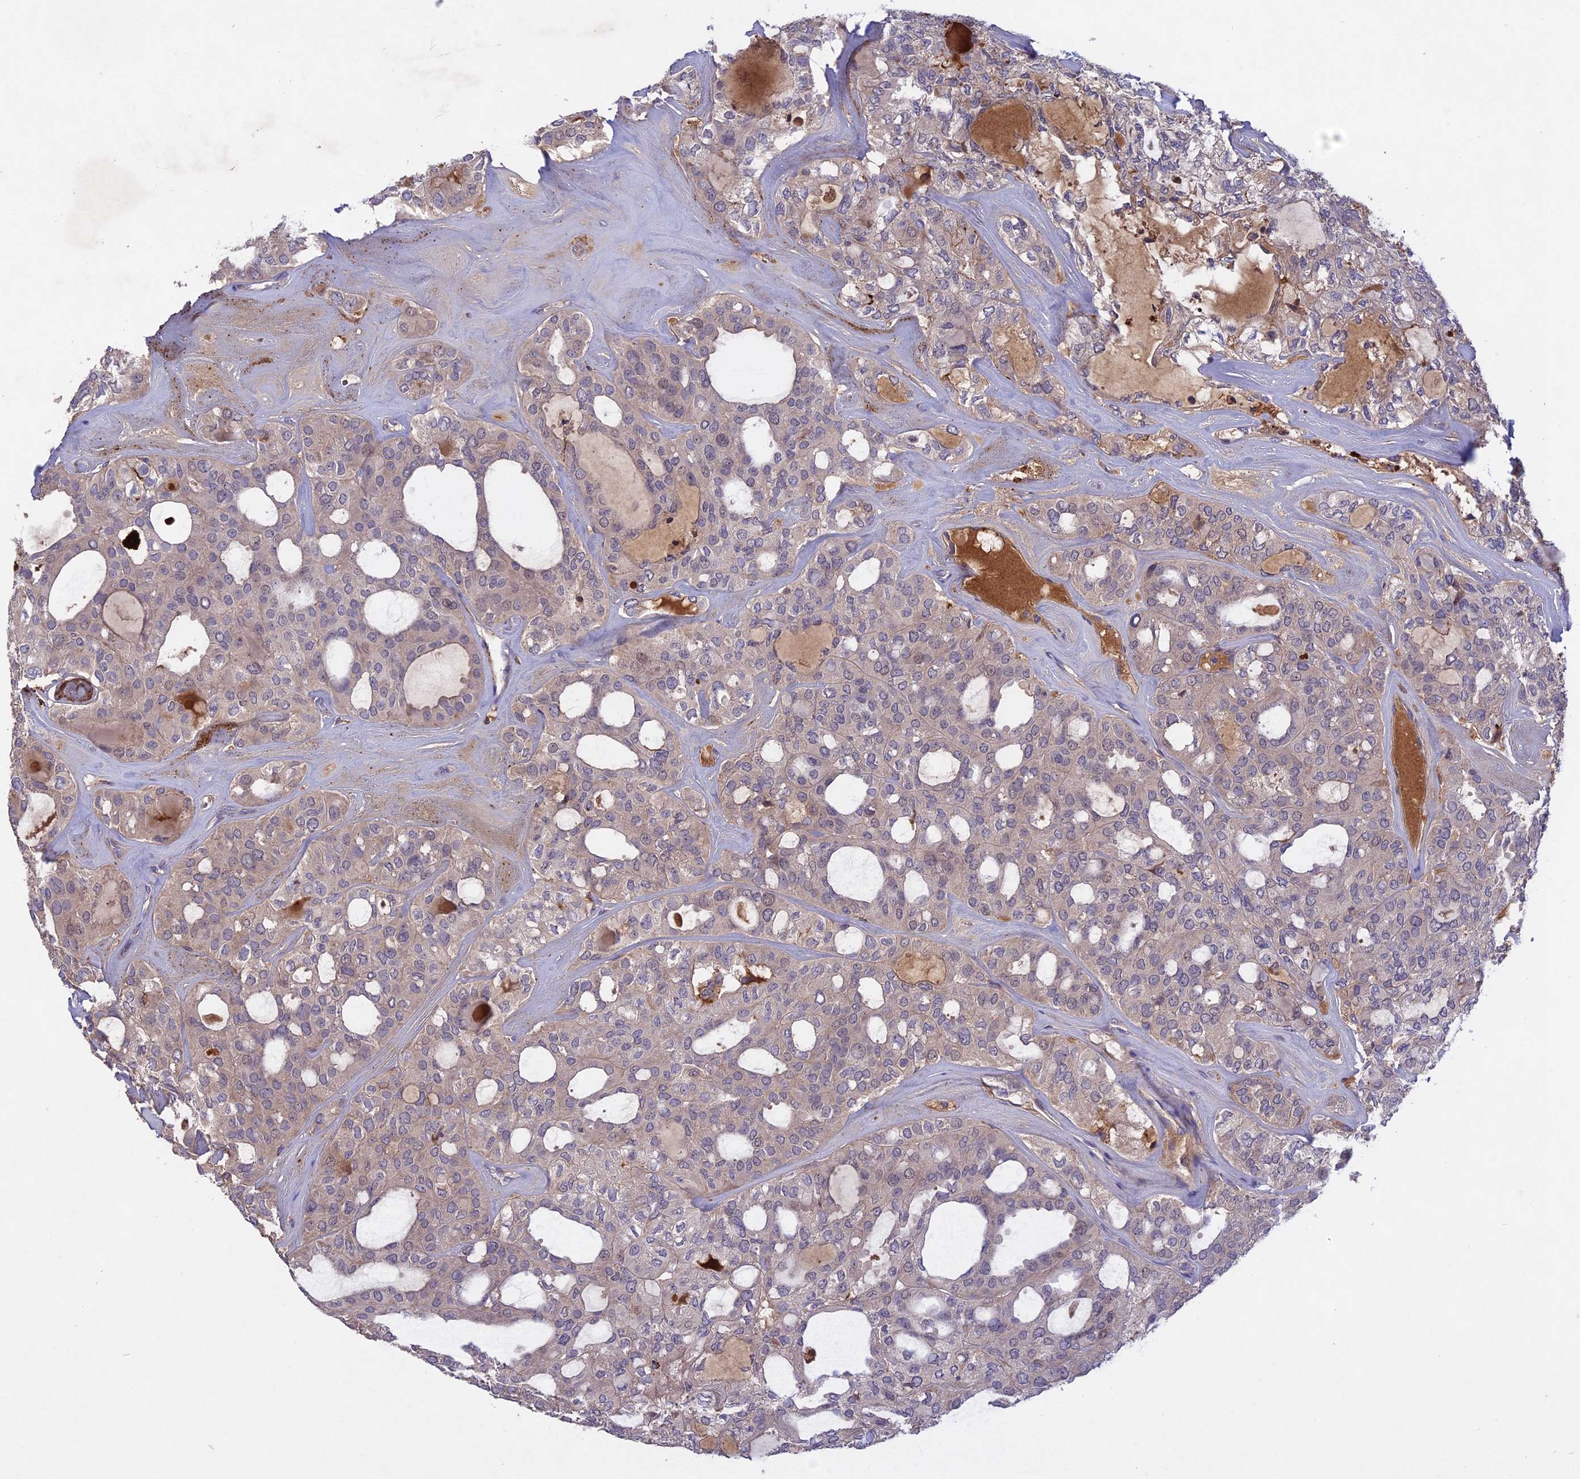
{"staining": {"intensity": "negative", "quantity": "none", "location": "none"}, "tissue": "thyroid cancer", "cell_type": "Tumor cells", "image_type": "cancer", "snomed": [{"axis": "morphology", "description": "Follicular adenoma carcinoma, NOS"}, {"axis": "topography", "description": "Thyroid gland"}], "caption": "High magnification brightfield microscopy of thyroid follicular adenoma carcinoma stained with DAB (3,3'-diaminobenzidine) (brown) and counterstained with hematoxylin (blue): tumor cells show no significant staining.", "gene": "ADO", "patient": {"sex": "male", "age": 75}}